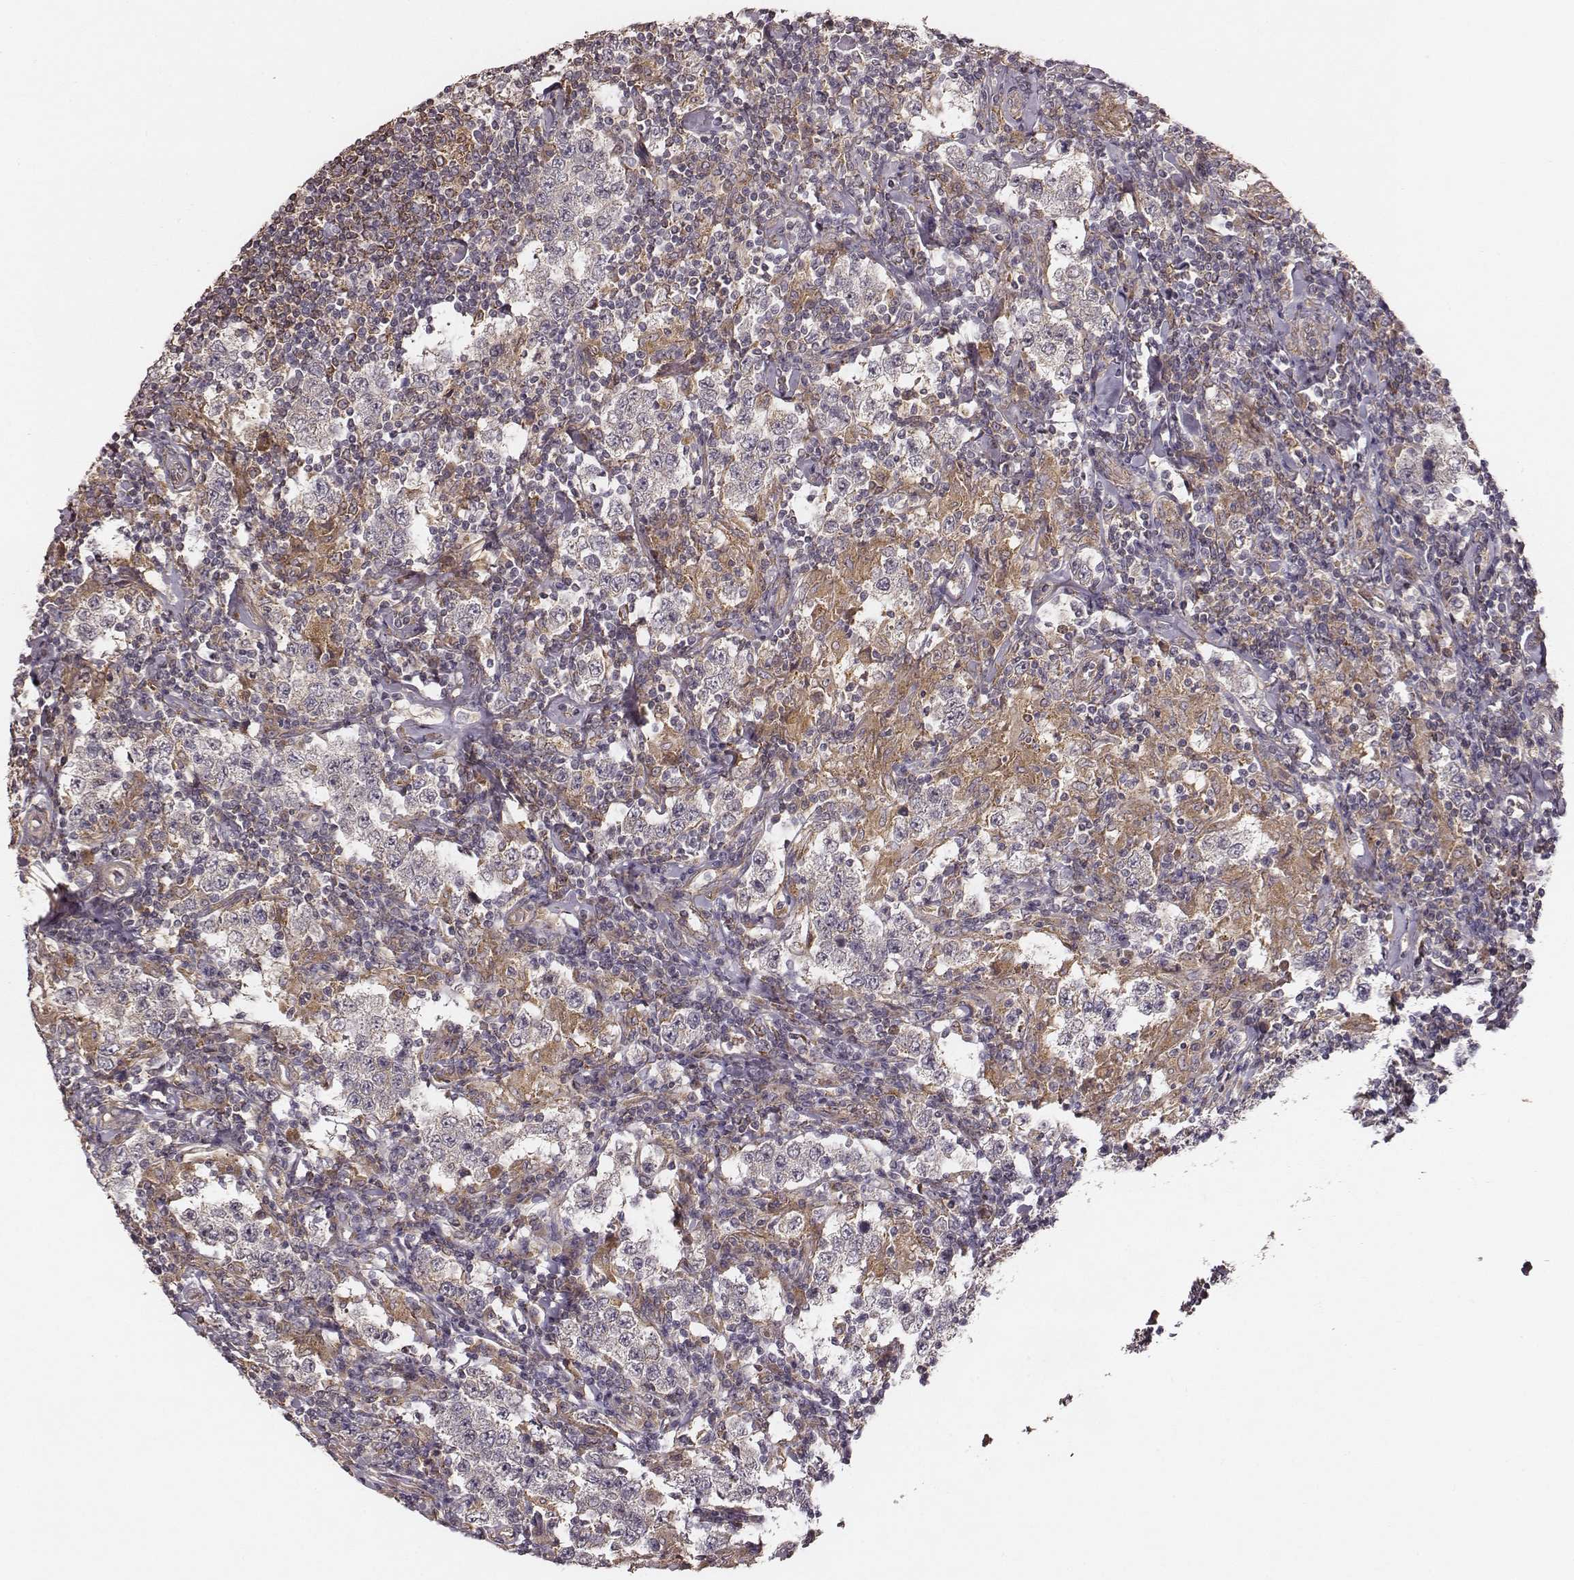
{"staining": {"intensity": "negative", "quantity": "none", "location": "none"}, "tissue": "testis cancer", "cell_type": "Tumor cells", "image_type": "cancer", "snomed": [{"axis": "morphology", "description": "Seminoma, NOS"}, {"axis": "morphology", "description": "Carcinoma, Embryonal, NOS"}, {"axis": "topography", "description": "Testis"}], "caption": "Protein analysis of seminoma (testis) reveals no significant staining in tumor cells.", "gene": "VPS26A", "patient": {"sex": "male", "age": 41}}